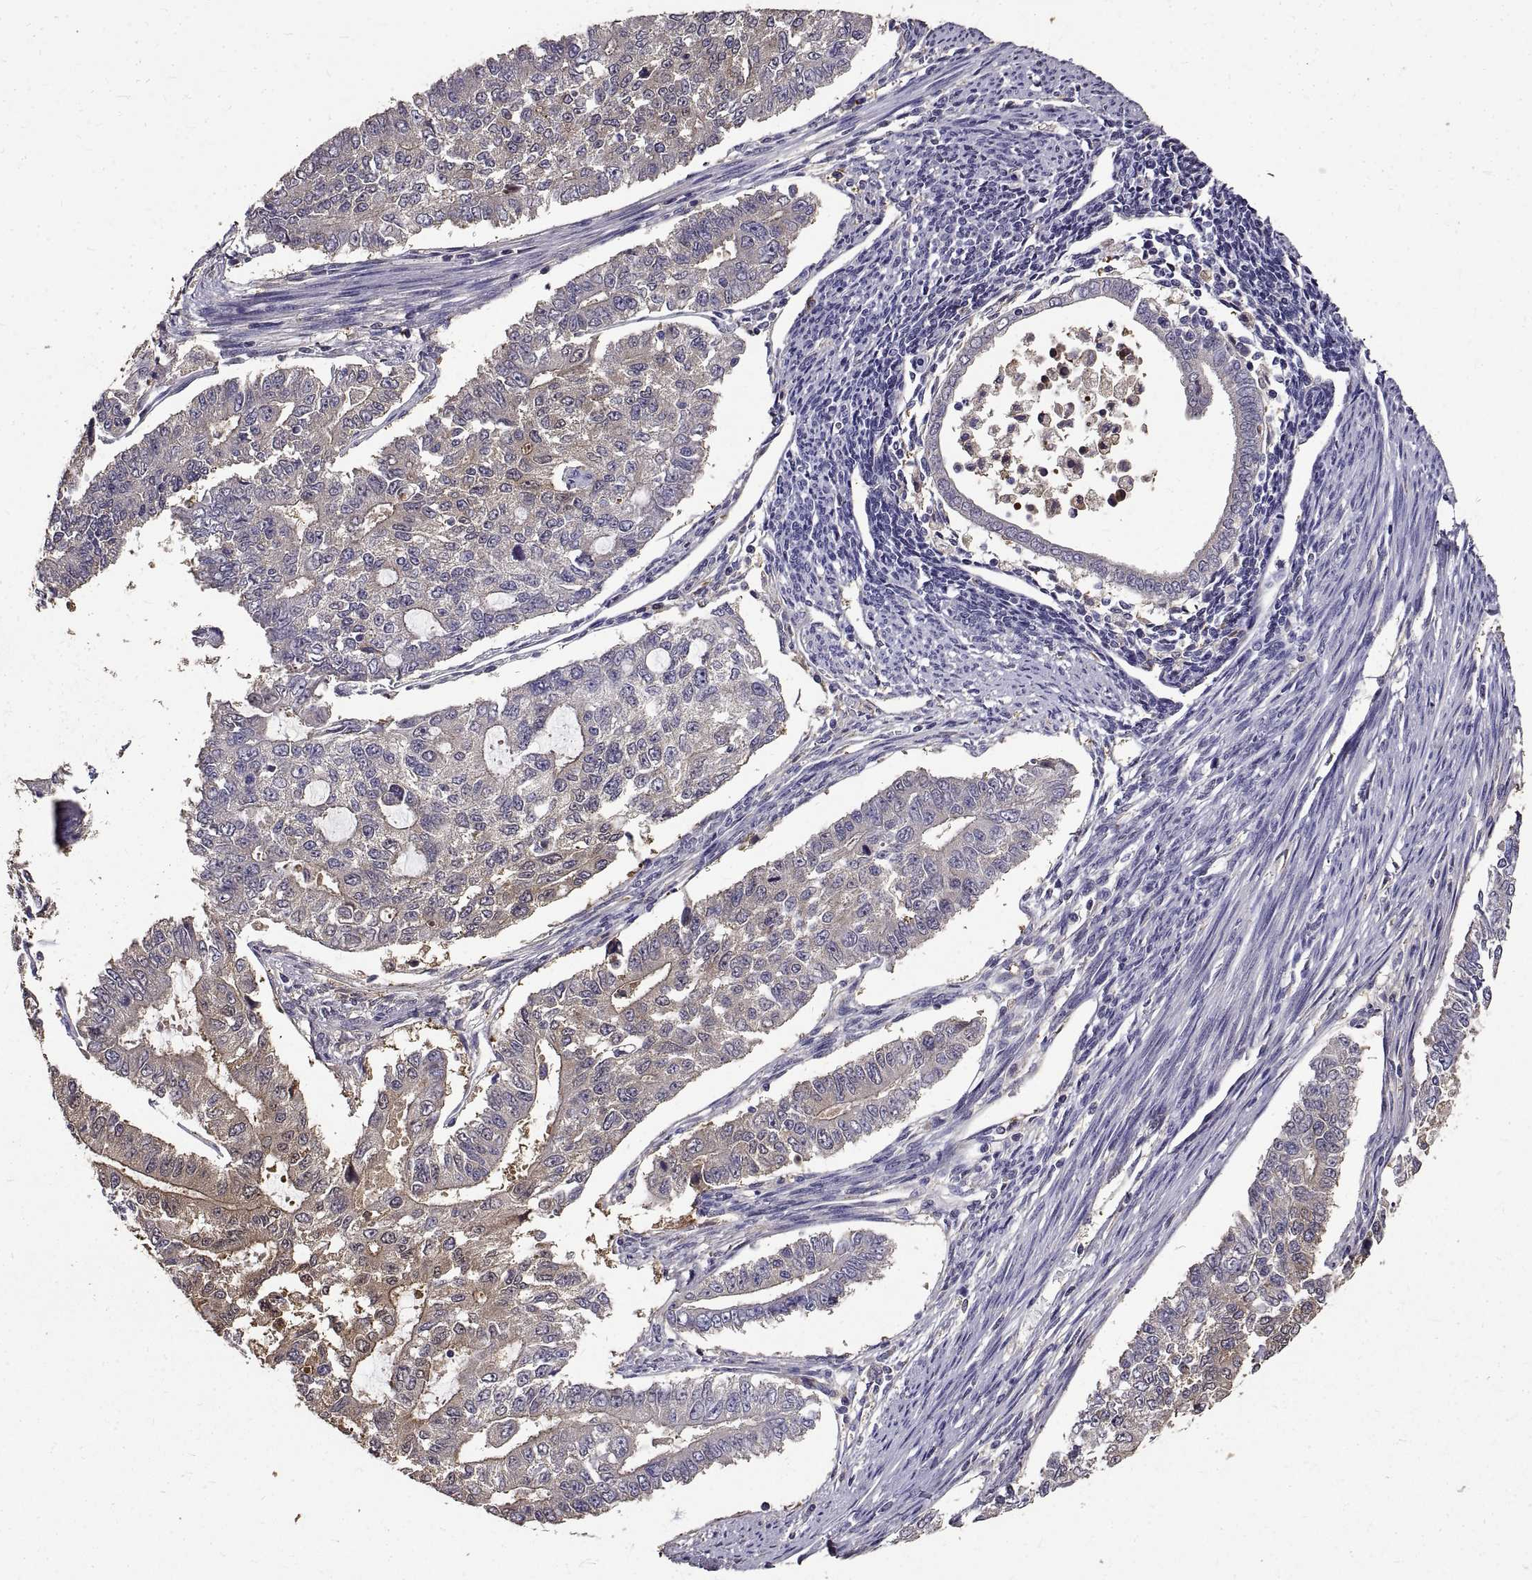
{"staining": {"intensity": "weak", "quantity": "<25%", "location": "cytoplasmic/membranous"}, "tissue": "endometrial cancer", "cell_type": "Tumor cells", "image_type": "cancer", "snomed": [{"axis": "morphology", "description": "Adenocarcinoma, NOS"}, {"axis": "topography", "description": "Uterus"}], "caption": "Tumor cells are negative for brown protein staining in endometrial cancer (adenocarcinoma).", "gene": "PEA15", "patient": {"sex": "female", "age": 59}}